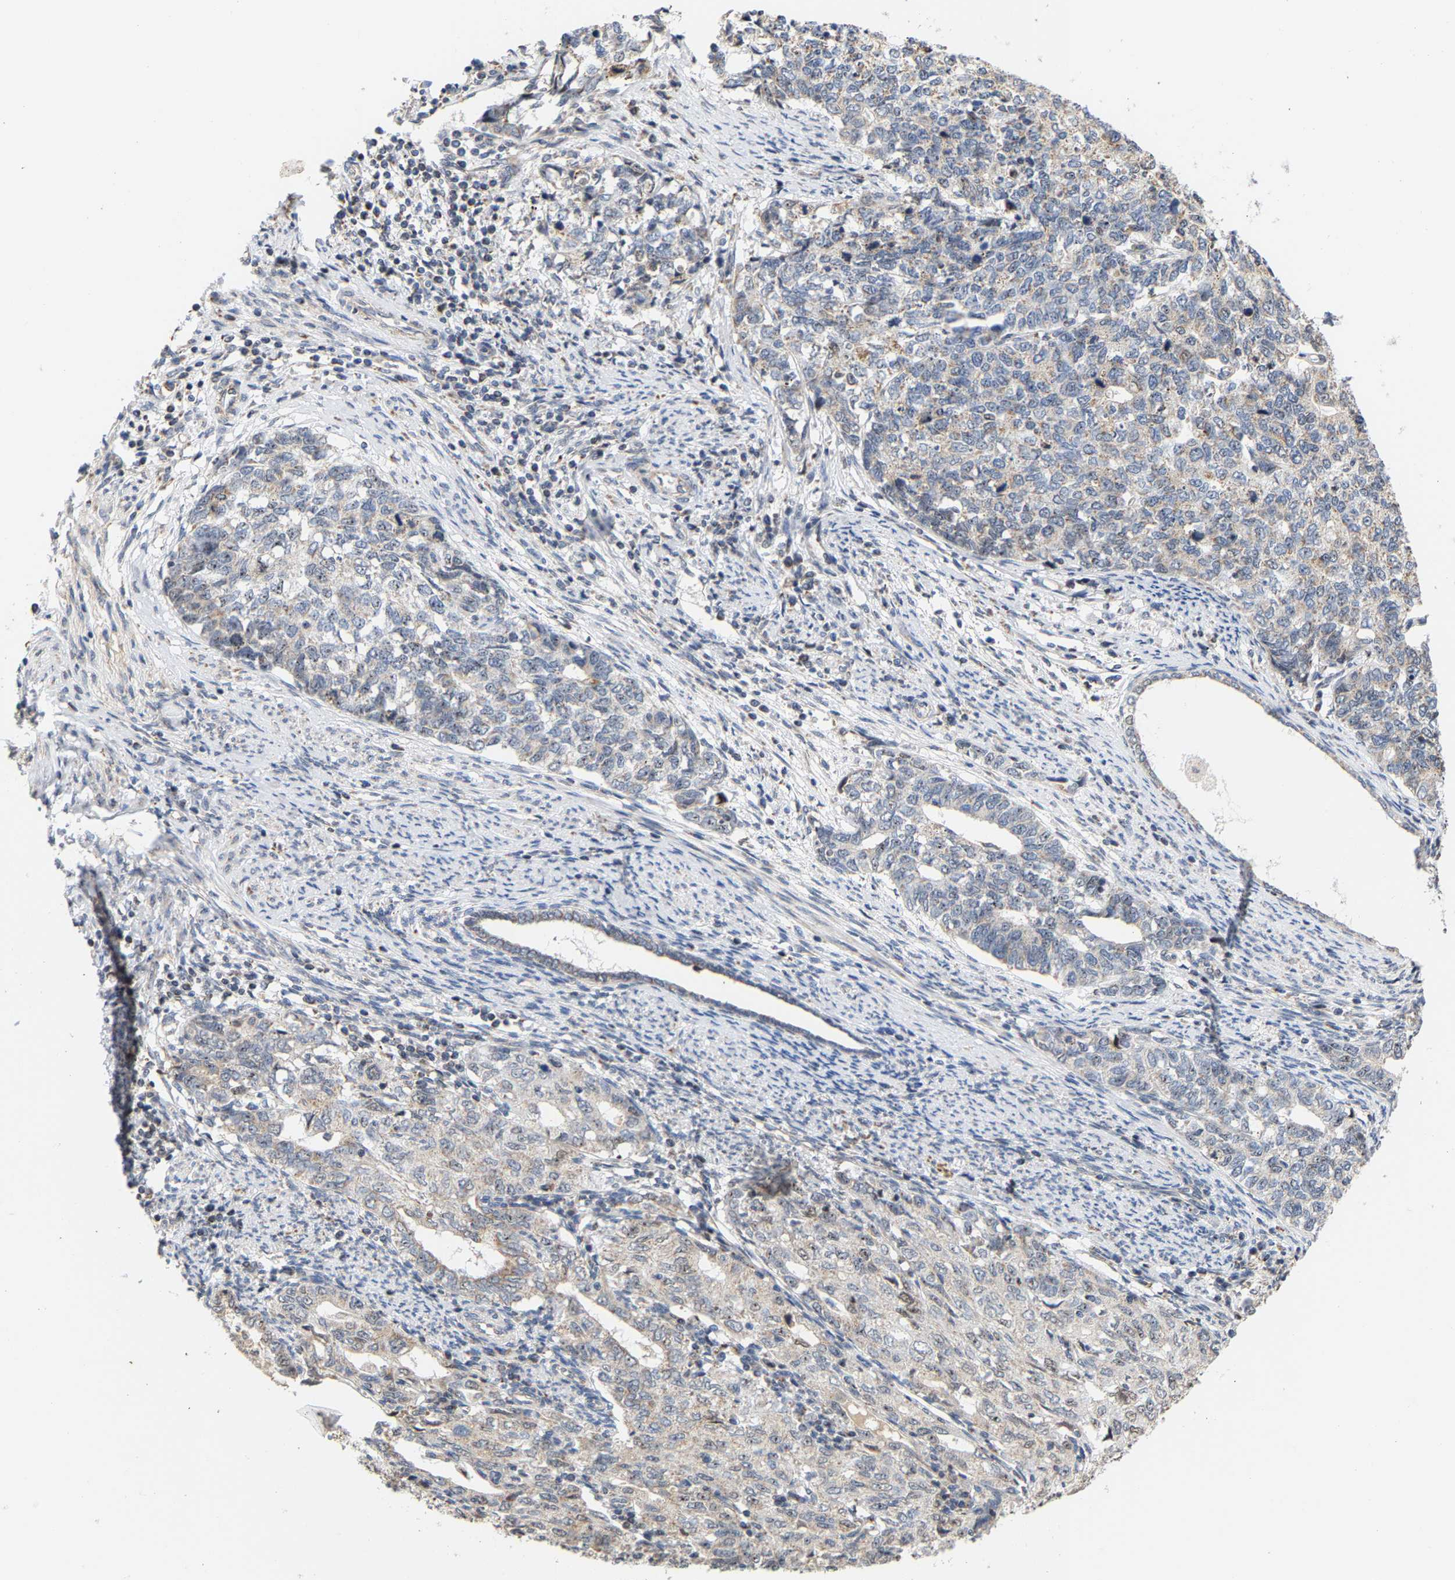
{"staining": {"intensity": "weak", "quantity": "<25%", "location": "cytoplasmic/membranous"}, "tissue": "cervical cancer", "cell_type": "Tumor cells", "image_type": "cancer", "snomed": [{"axis": "morphology", "description": "Squamous cell carcinoma, NOS"}, {"axis": "topography", "description": "Cervix"}], "caption": "A photomicrograph of human cervical squamous cell carcinoma is negative for staining in tumor cells.", "gene": "PCNT", "patient": {"sex": "female", "age": 63}}